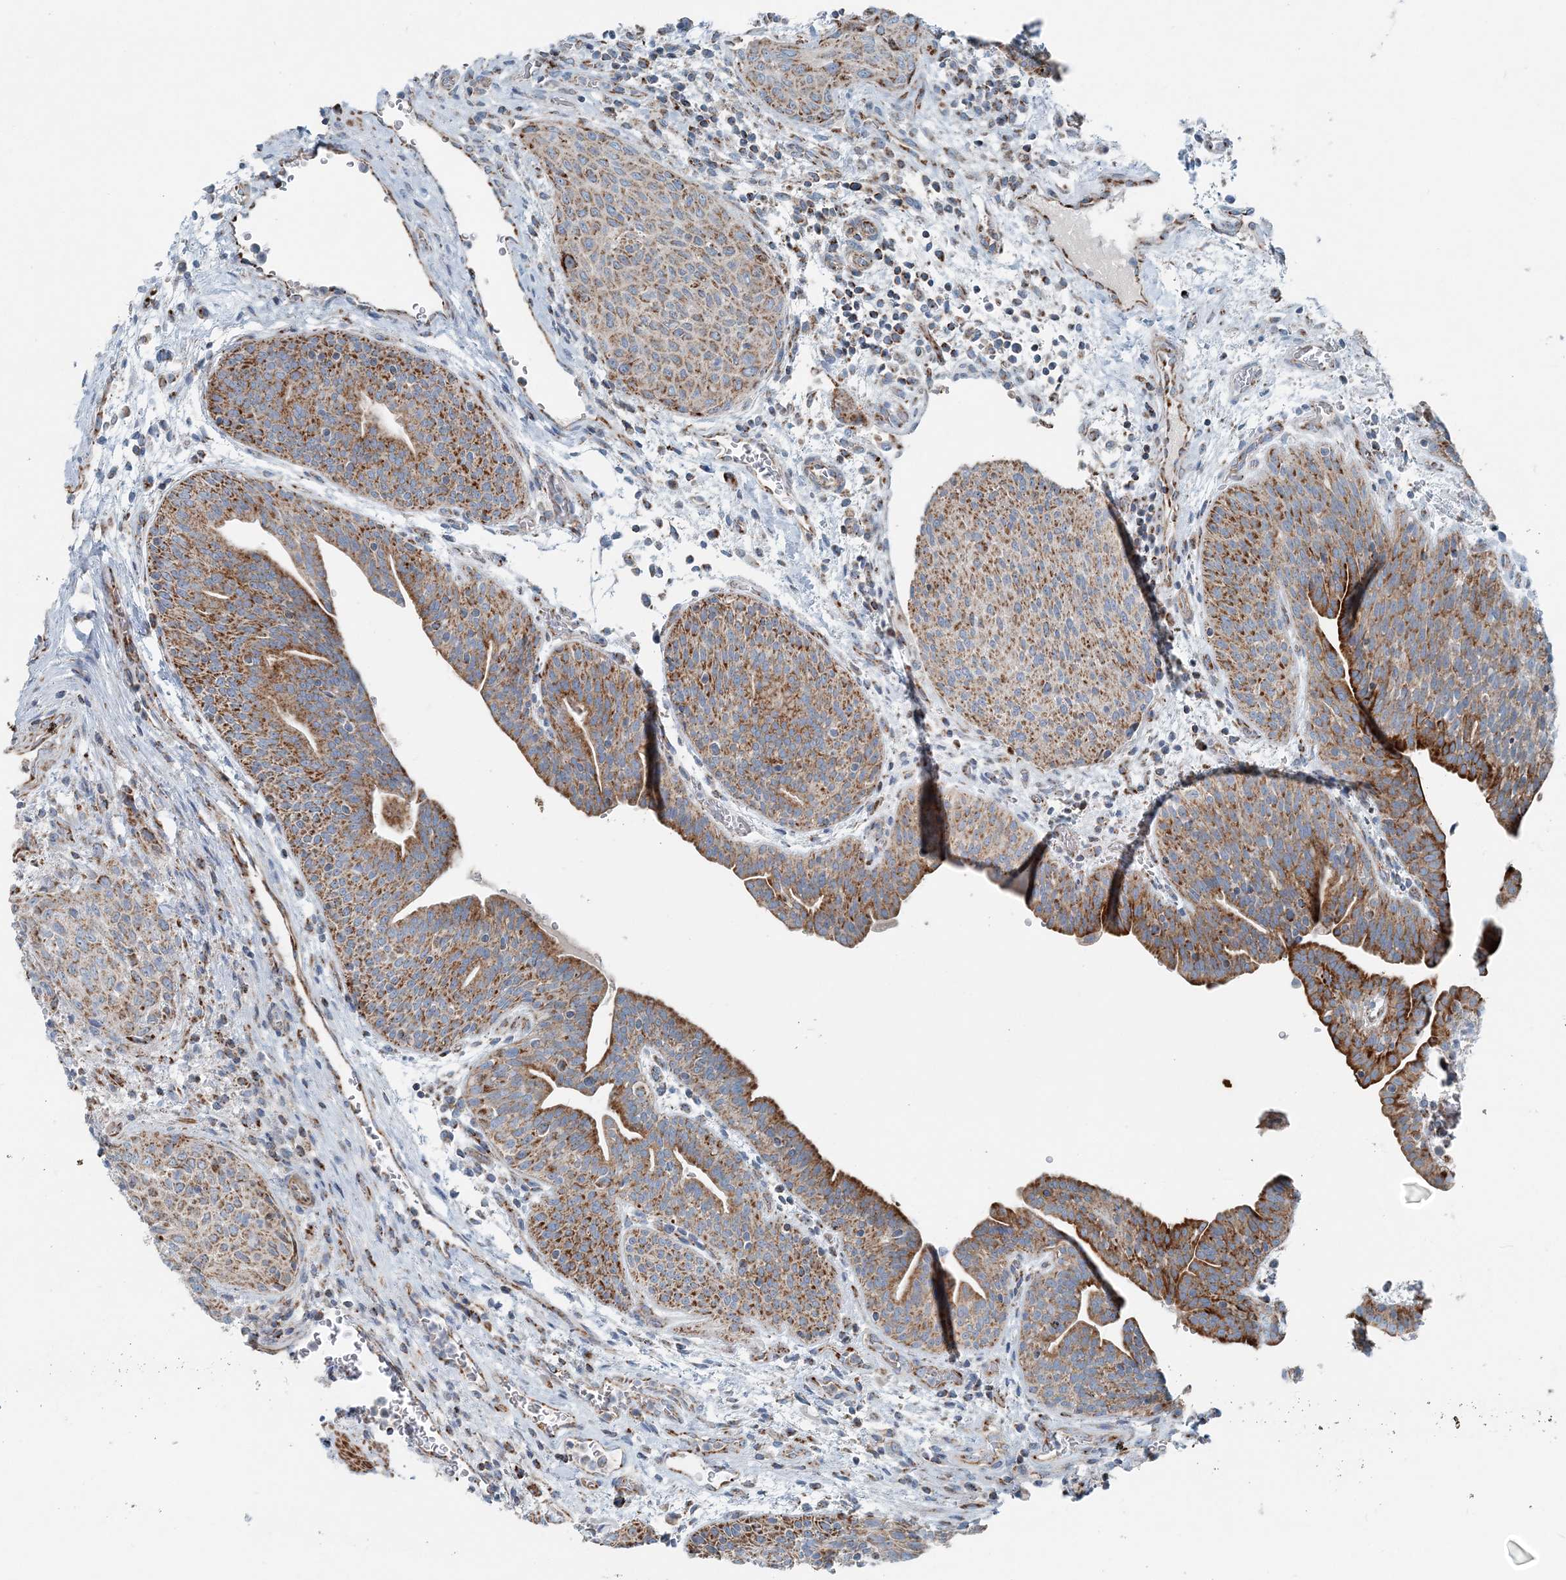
{"staining": {"intensity": "moderate", "quantity": ">75%", "location": "cytoplasmic/membranous"}, "tissue": "urothelial cancer", "cell_type": "Tumor cells", "image_type": "cancer", "snomed": [{"axis": "morphology", "description": "Urothelial carcinoma, High grade"}, {"axis": "topography", "description": "Urinary bladder"}], "caption": "Urothelial carcinoma (high-grade) was stained to show a protein in brown. There is medium levels of moderate cytoplasmic/membranous expression in approximately >75% of tumor cells. (IHC, brightfield microscopy, high magnification).", "gene": "INTU", "patient": {"sex": "male", "age": 35}}